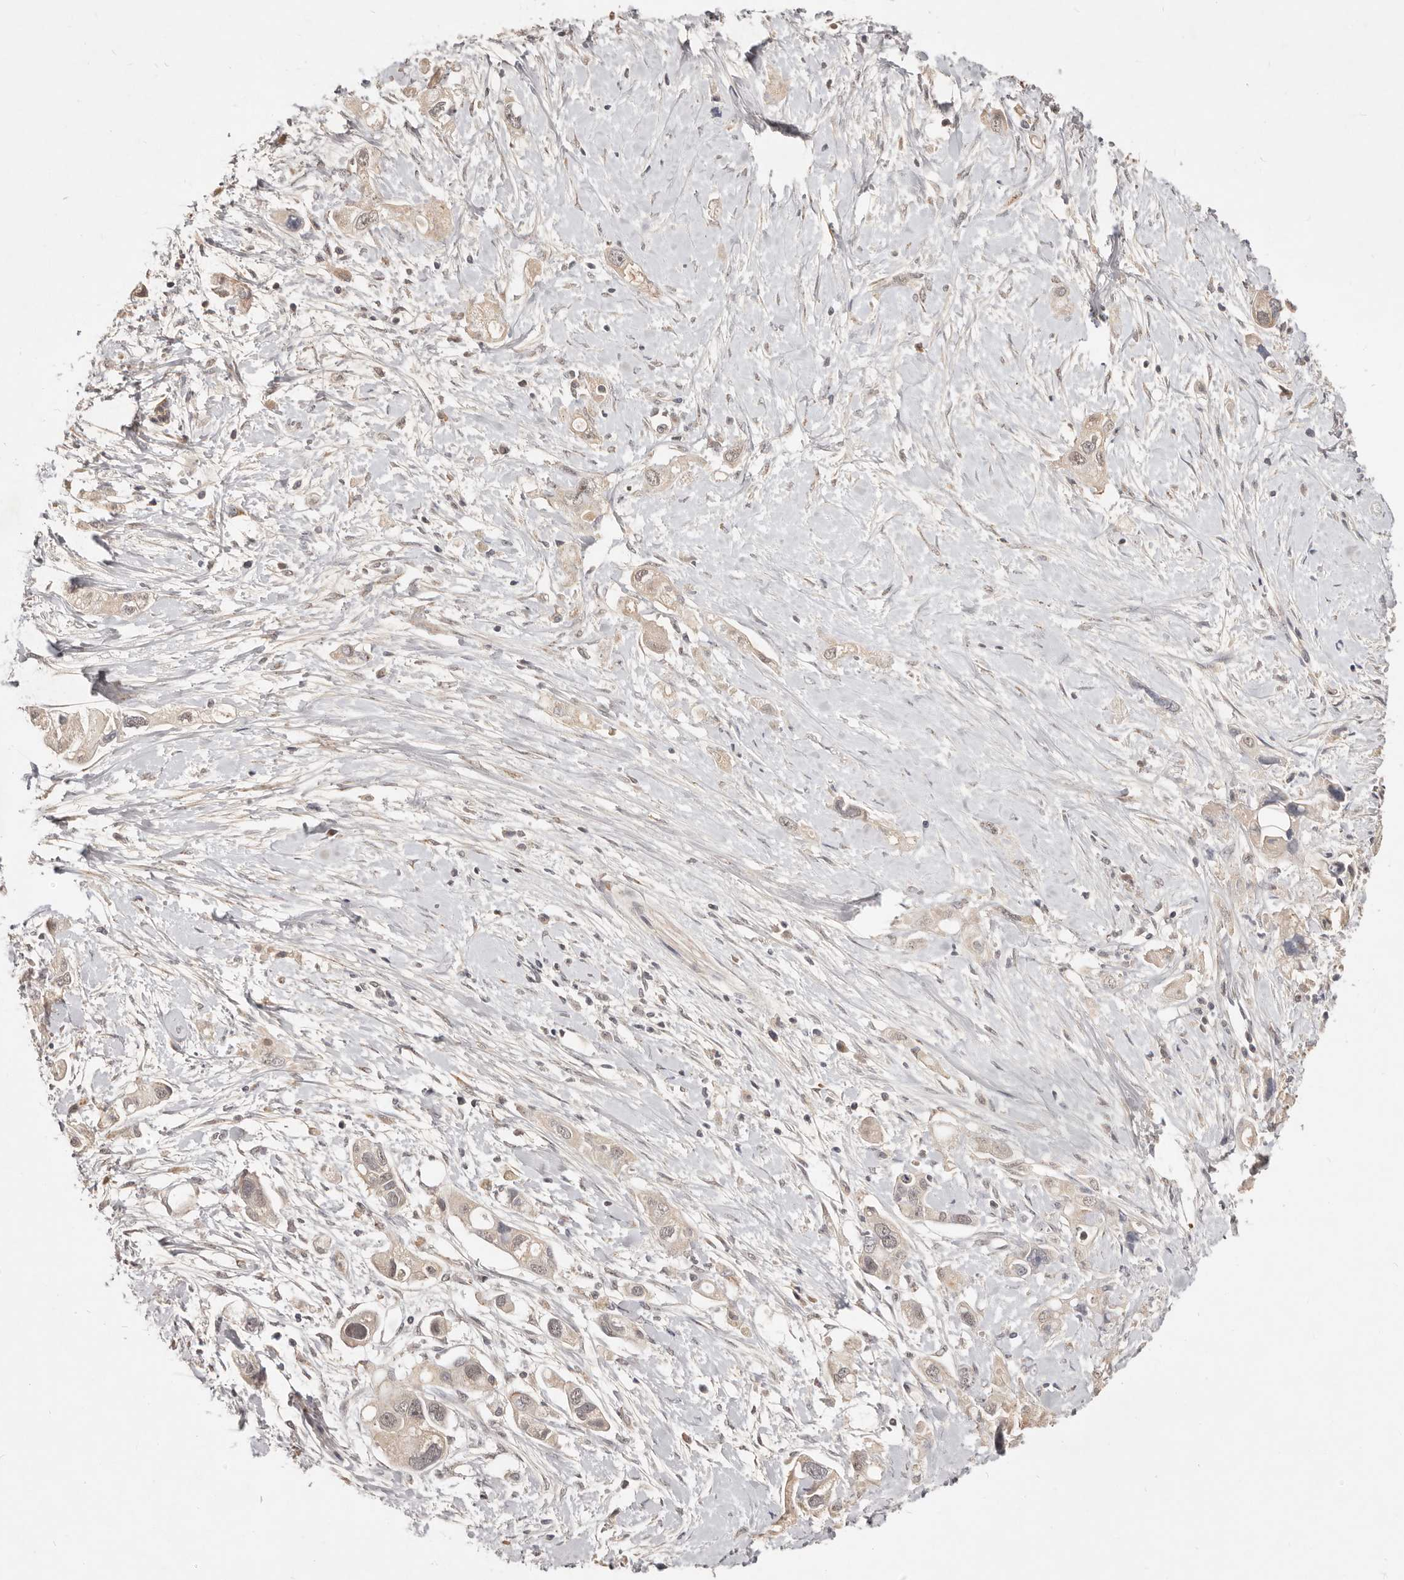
{"staining": {"intensity": "weak", "quantity": "<25%", "location": "cytoplasmic/membranous,nuclear"}, "tissue": "pancreatic cancer", "cell_type": "Tumor cells", "image_type": "cancer", "snomed": [{"axis": "morphology", "description": "Adenocarcinoma, NOS"}, {"axis": "topography", "description": "Pancreas"}], "caption": "DAB immunohistochemical staining of human pancreatic adenocarcinoma displays no significant staining in tumor cells.", "gene": "TSPAN13", "patient": {"sex": "female", "age": 56}}